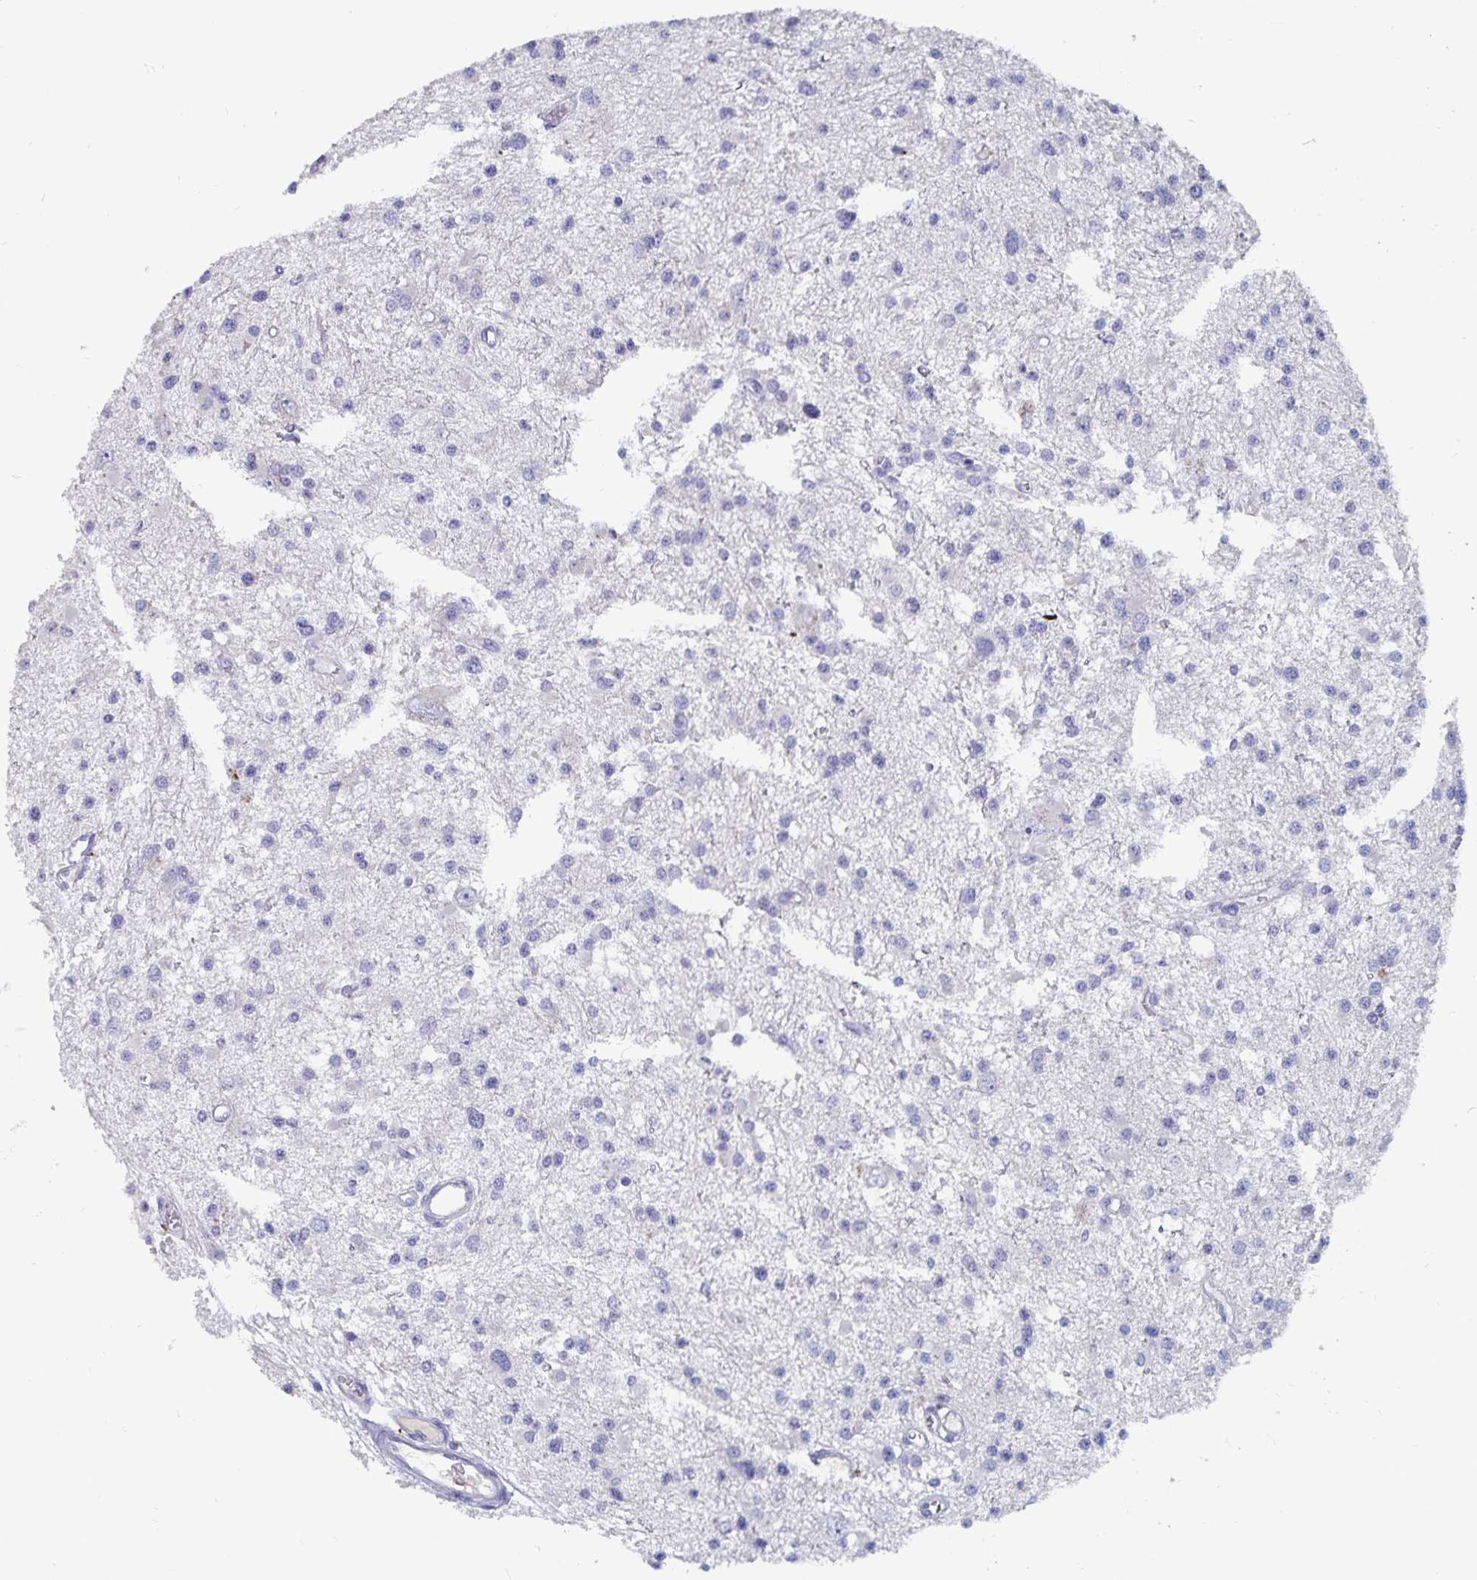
{"staining": {"intensity": "negative", "quantity": "none", "location": "none"}, "tissue": "glioma", "cell_type": "Tumor cells", "image_type": "cancer", "snomed": [{"axis": "morphology", "description": "Glioma, malignant, High grade"}, {"axis": "topography", "description": "Brain"}], "caption": "A micrograph of human glioma is negative for staining in tumor cells. (Immunohistochemistry, brightfield microscopy, high magnification).", "gene": "CFAP69", "patient": {"sex": "male", "age": 54}}